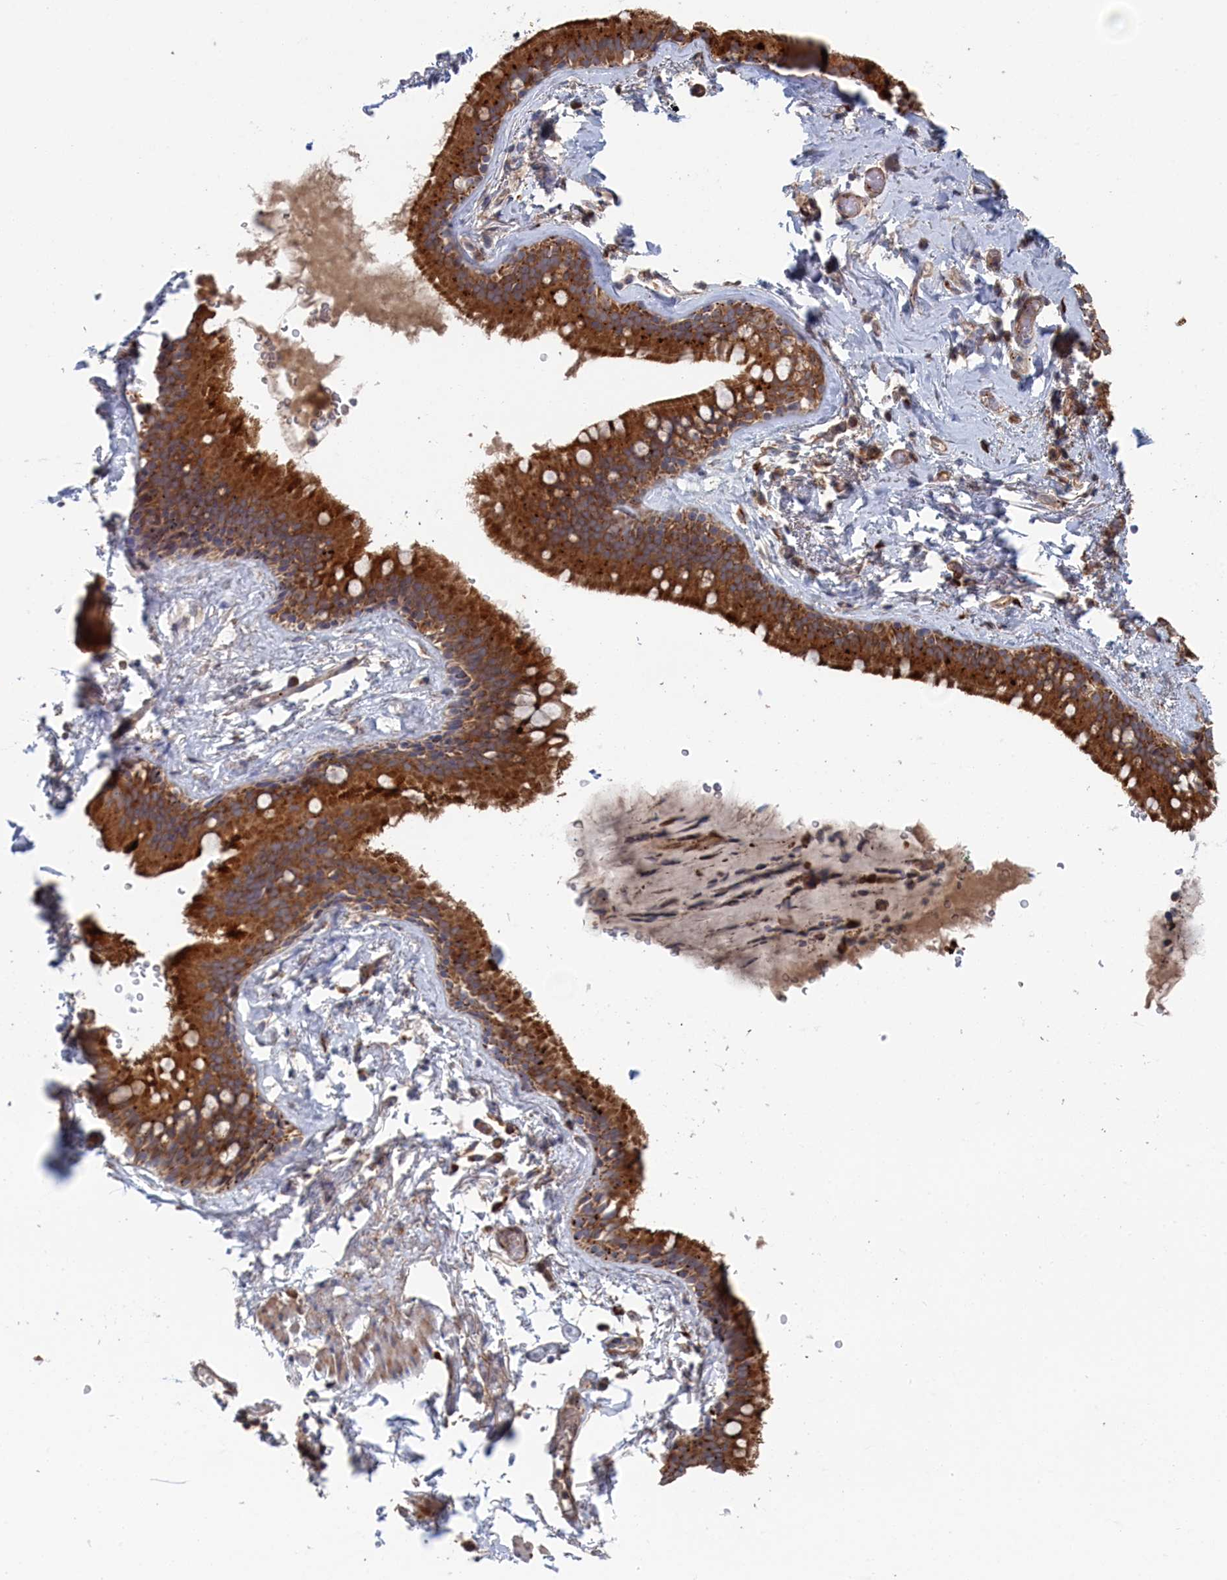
{"staining": {"intensity": "negative", "quantity": "none", "location": "none"}, "tissue": "adipose tissue", "cell_type": "Adipocytes", "image_type": "normal", "snomed": [{"axis": "morphology", "description": "Normal tissue, NOS"}, {"axis": "topography", "description": "Lymph node"}, {"axis": "topography", "description": "Bronchus"}], "caption": "Immunohistochemistry of unremarkable human adipose tissue displays no staining in adipocytes.", "gene": "FILIP1L", "patient": {"sex": "male", "age": 63}}